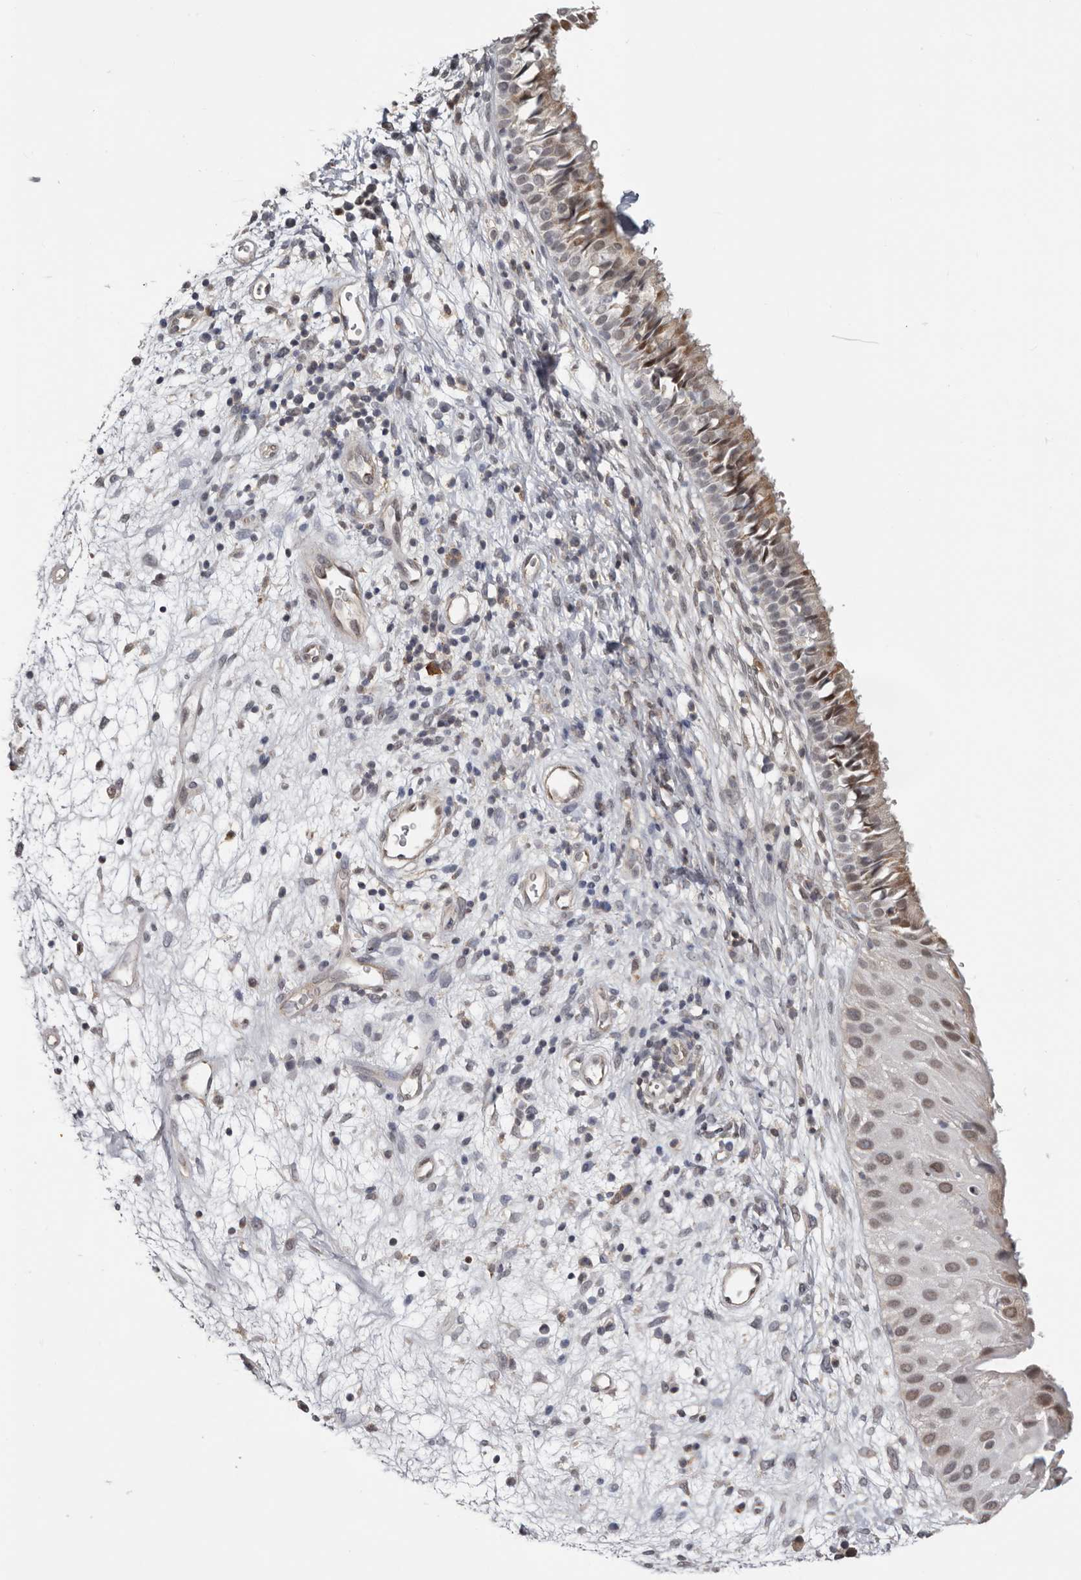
{"staining": {"intensity": "moderate", "quantity": "25%-75%", "location": "cytoplasmic/membranous,nuclear"}, "tissue": "nasopharynx", "cell_type": "Respiratory epithelial cells", "image_type": "normal", "snomed": [{"axis": "morphology", "description": "Normal tissue, NOS"}, {"axis": "topography", "description": "Nasopharynx"}], "caption": "Nasopharynx stained with a brown dye shows moderate cytoplasmic/membranous,nuclear positive positivity in about 25%-75% of respiratory epithelial cells.", "gene": "MOGAT2", "patient": {"sex": "male", "age": 22}}